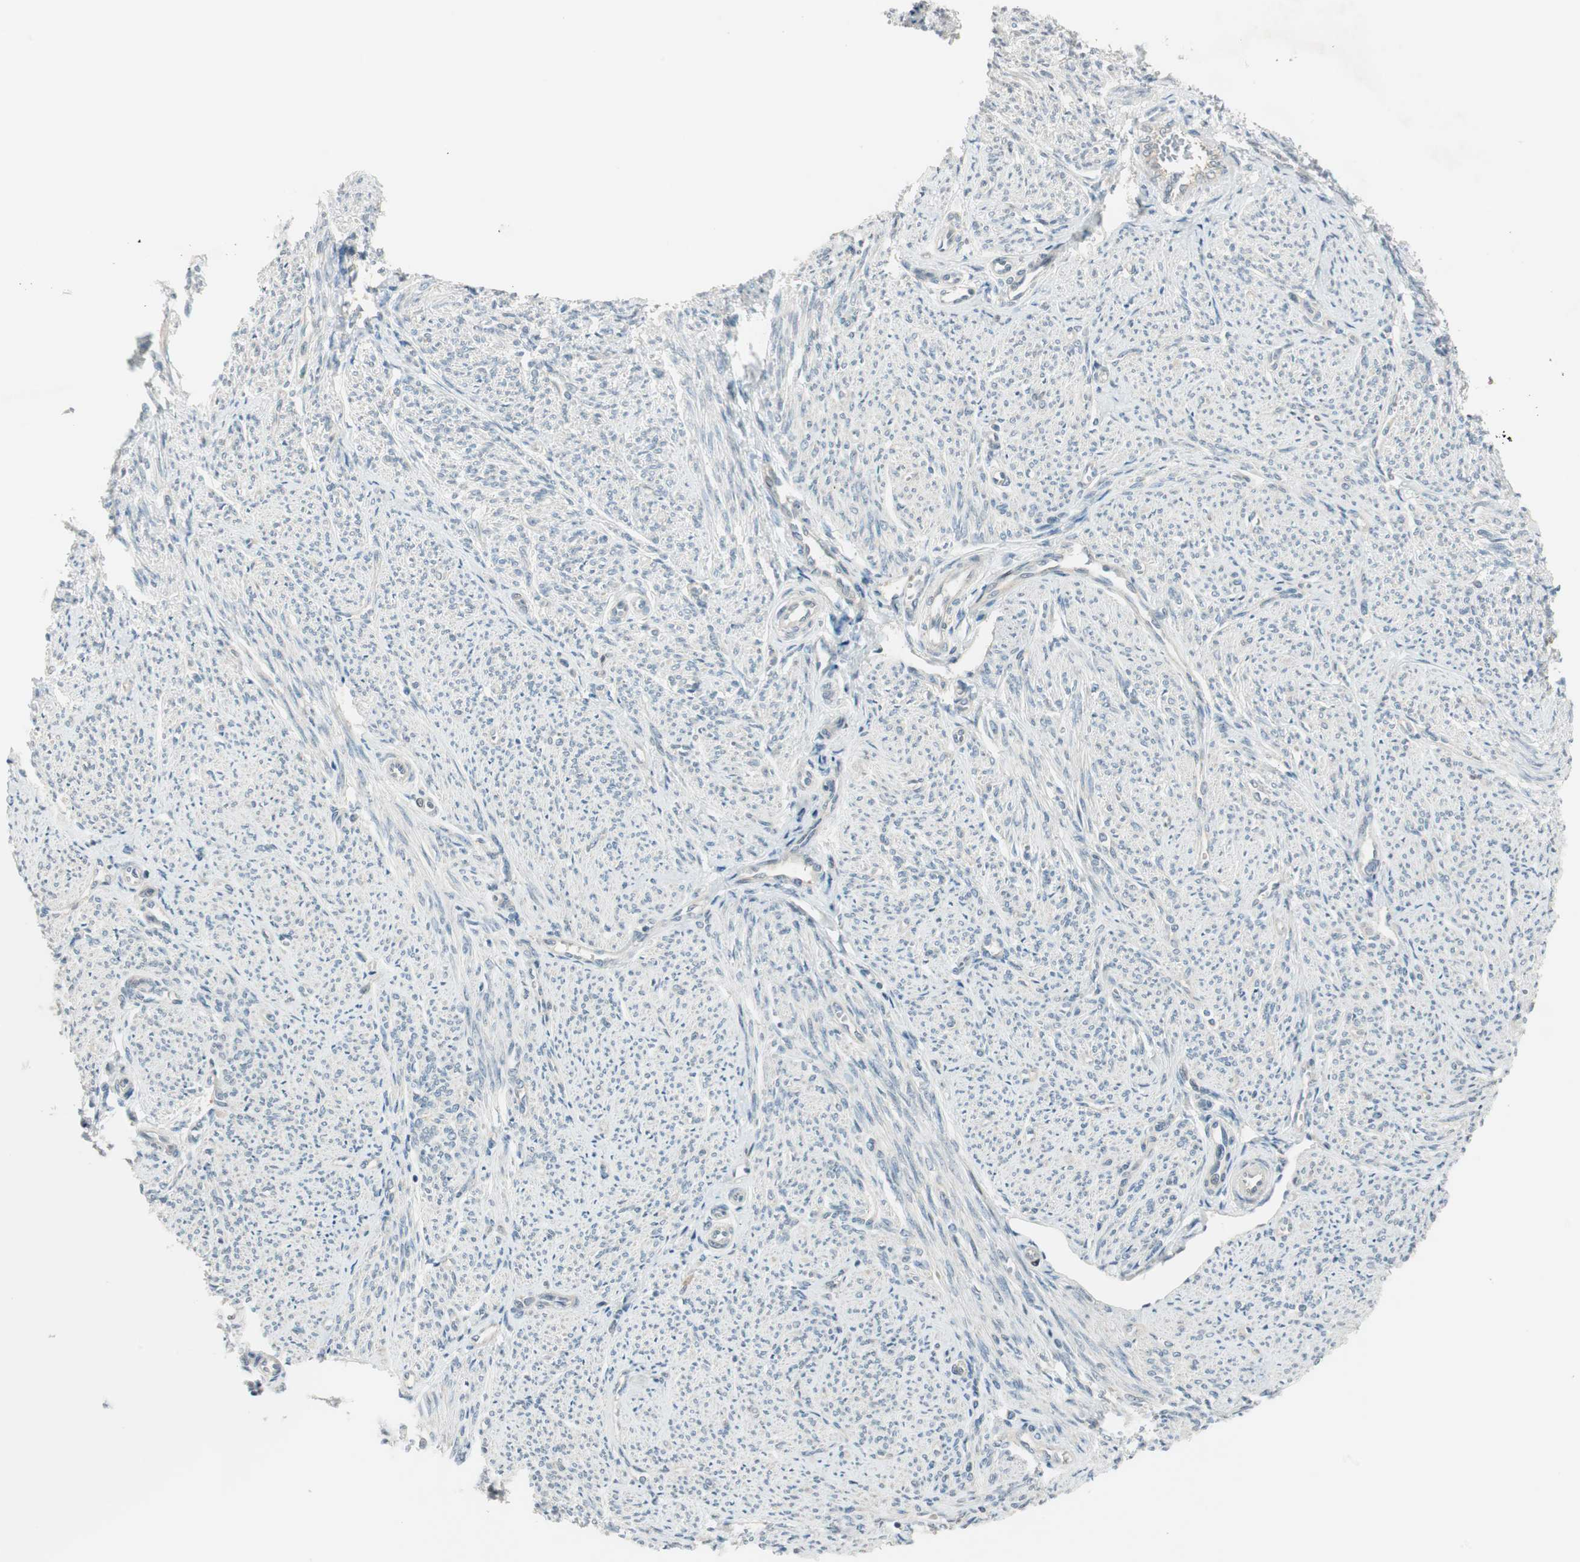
{"staining": {"intensity": "negative", "quantity": "none", "location": "none"}, "tissue": "smooth muscle", "cell_type": "Smooth muscle cells", "image_type": "normal", "snomed": [{"axis": "morphology", "description": "Normal tissue, NOS"}, {"axis": "topography", "description": "Smooth muscle"}], "caption": "Protein analysis of benign smooth muscle displays no significant staining in smooth muscle cells.", "gene": "CGRRF1", "patient": {"sex": "female", "age": 65}}